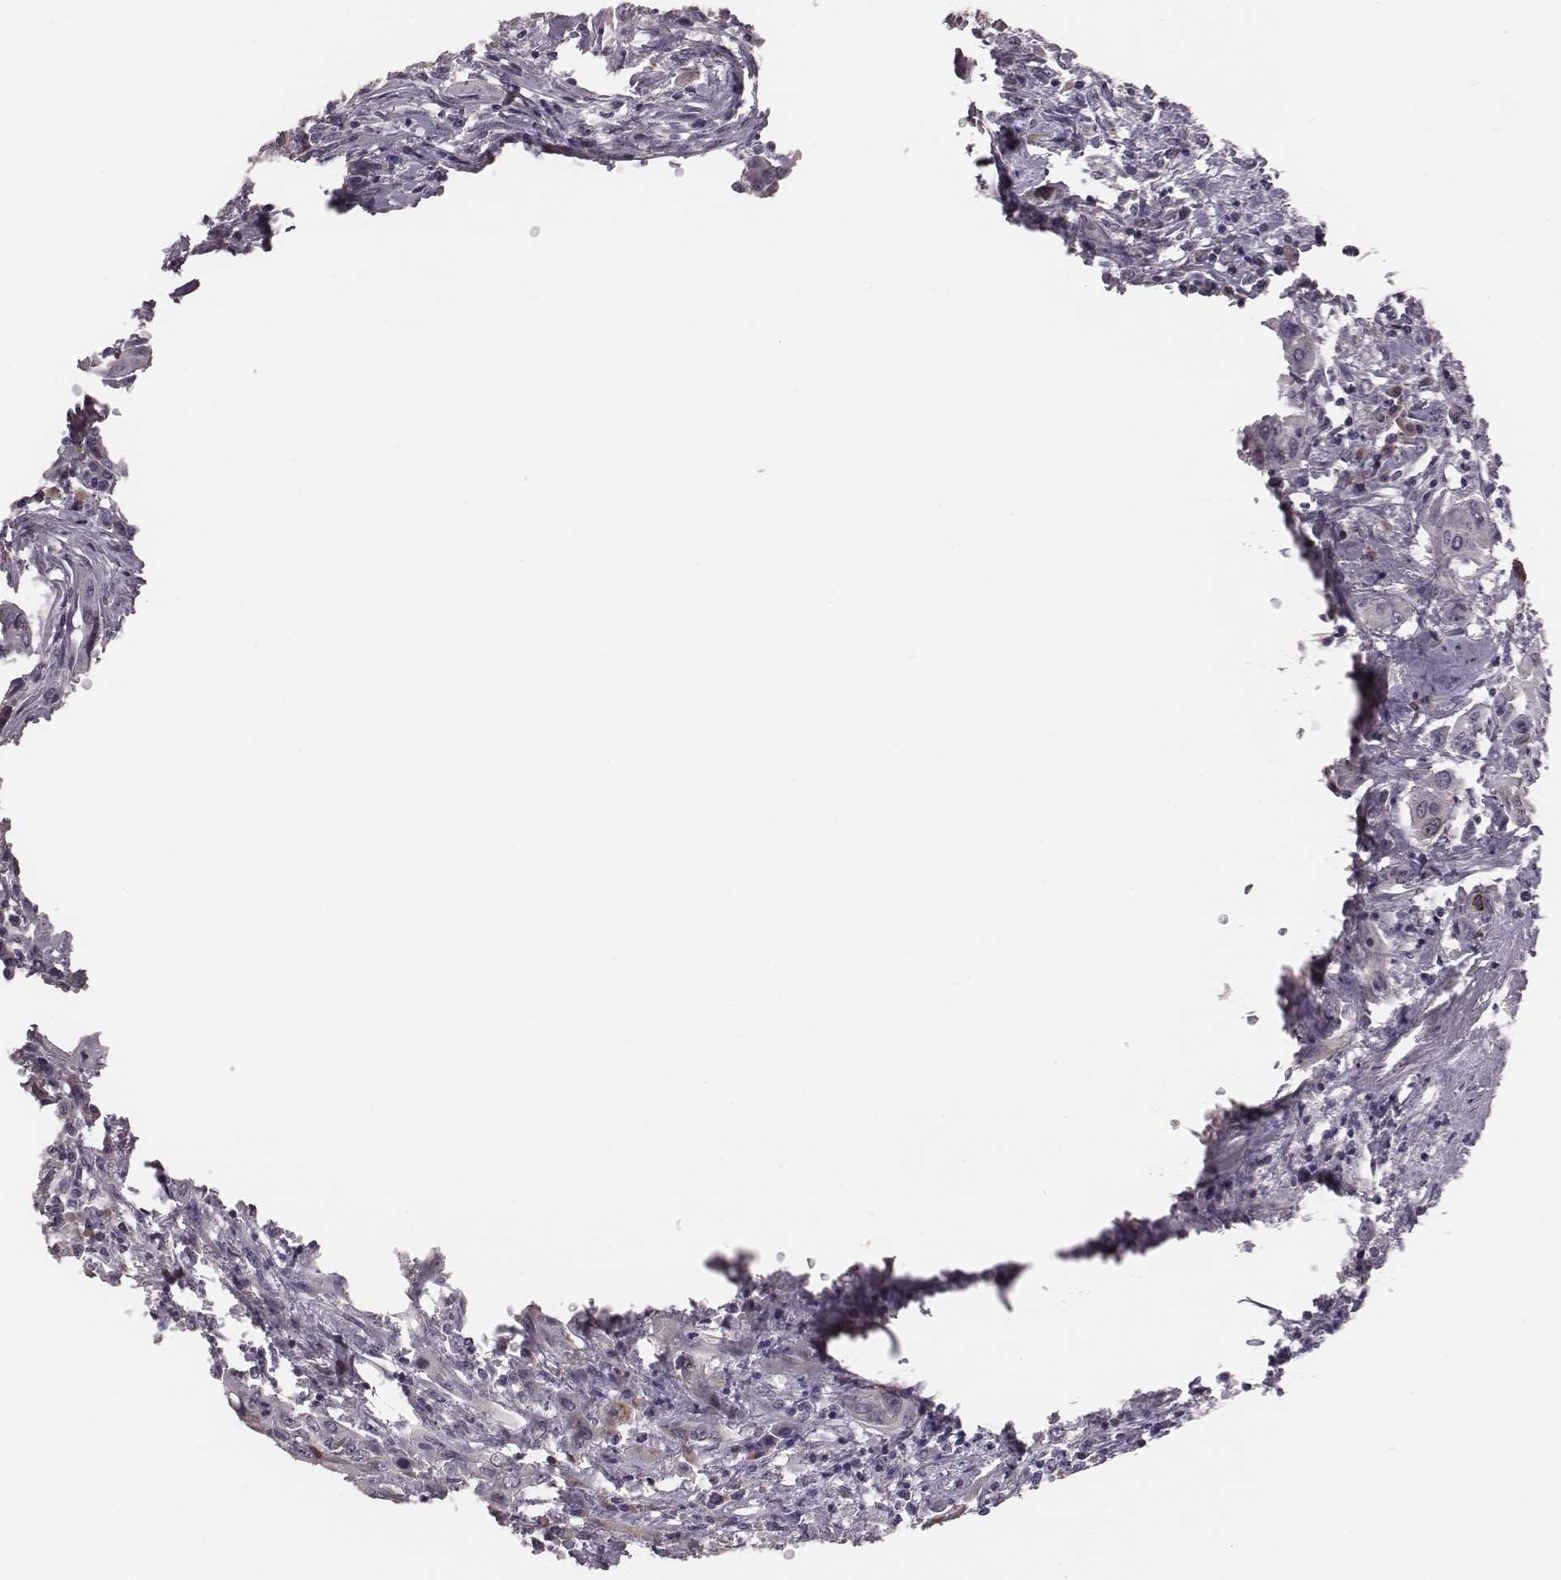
{"staining": {"intensity": "negative", "quantity": "none", "location": "none"}, "tissue": "urothelial cancer", "cell_type": "Tumor cells", "image_type": "cancer", "snomed": [{"axis": "morphology", "description": "Urothelial carcinoma, High grade"}, {"axis": "topography", "description": "Urinary bladder"}], "caption": "Immunohistochemistry (IHC) micrograph of neoplastic tissue: human urothelial carcinoma (high-grade) stained with DAB shows no significant protein expression in tumor cells.", "gene": "EN1", "patient": {"sex": "male", "age": 82}}